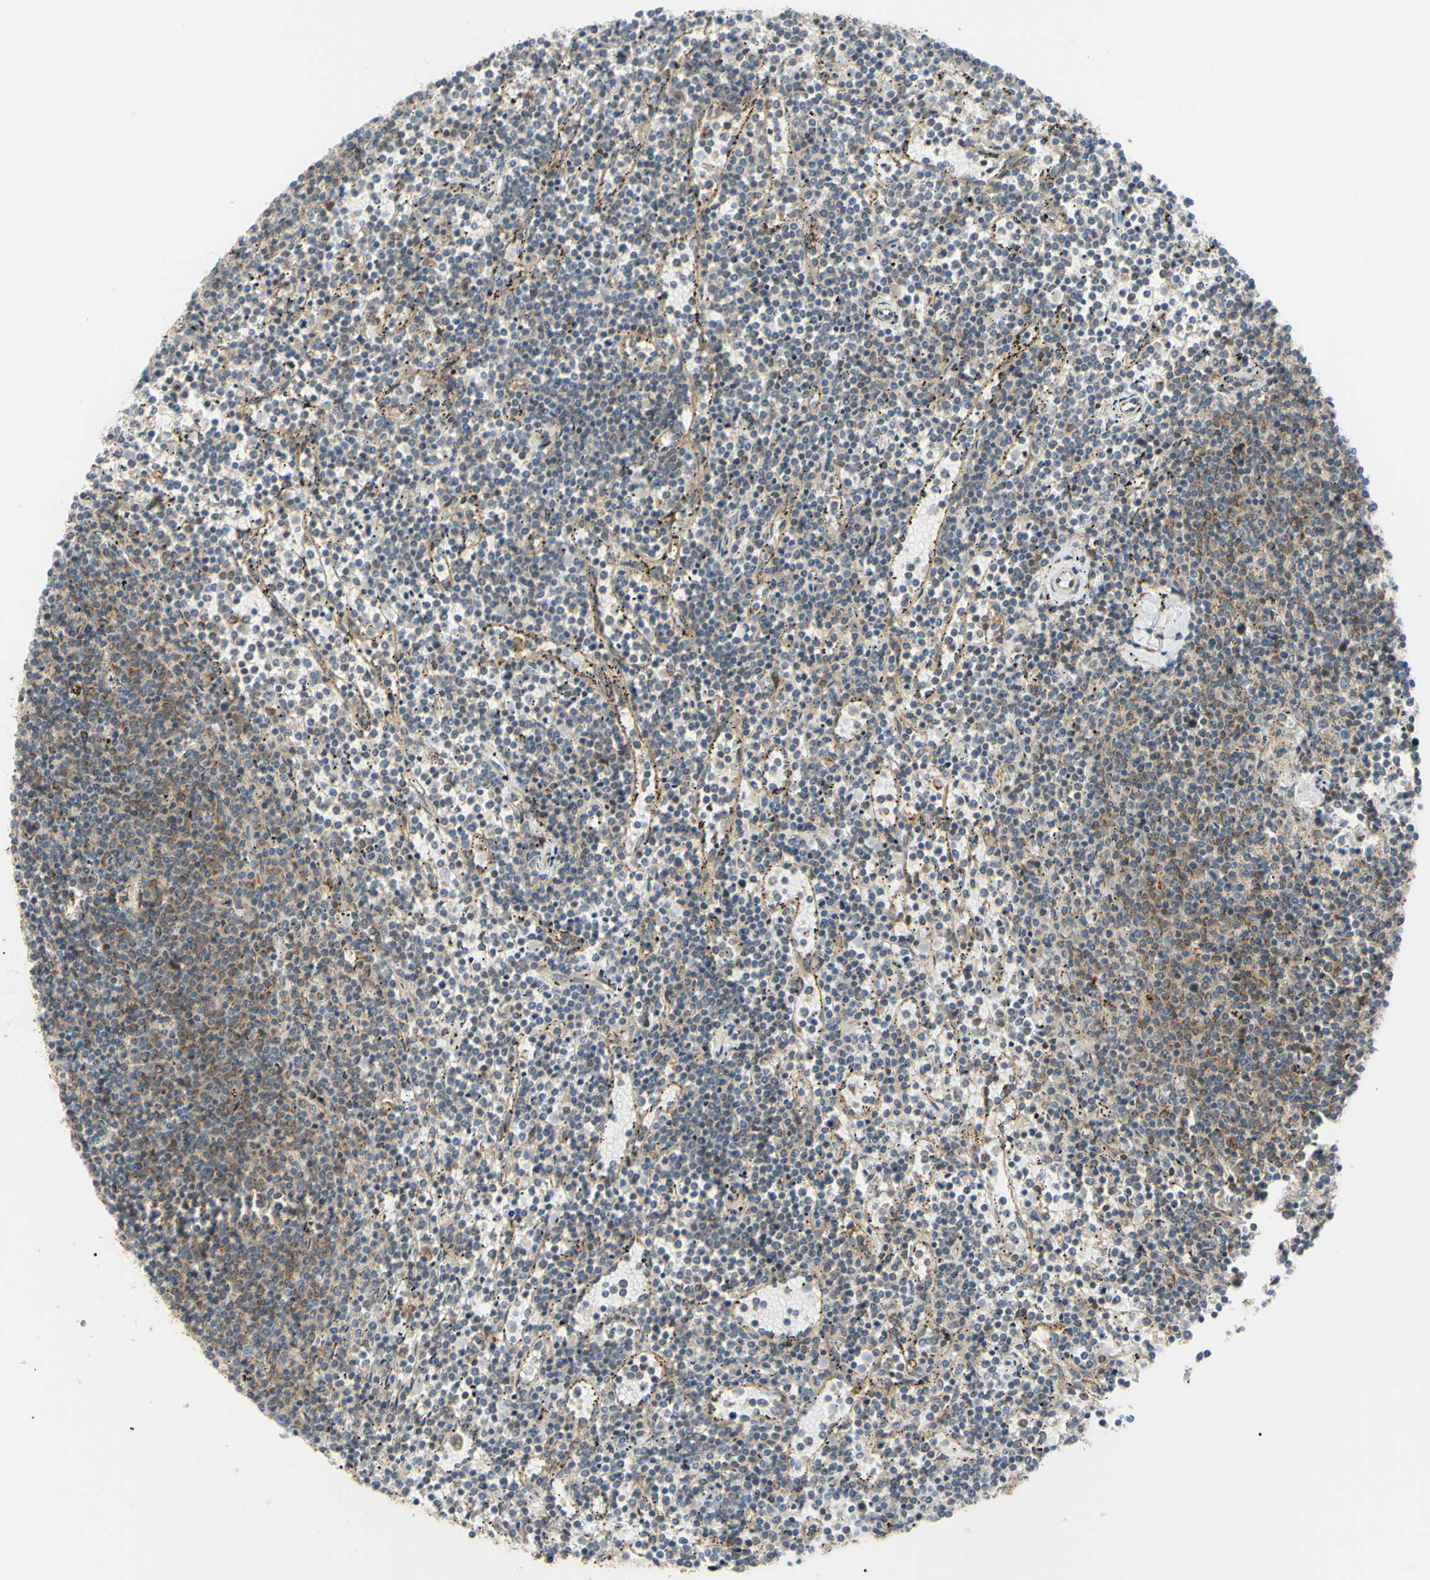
{"staining": {"intensity": "weak", "quantity": "25%-75%", "location": "cytoplasmic/membranous"}, "tissue": "lymphoma", "cell_type": "Tumor cells", "image_type": "cancer", "snomed": [{"axis": "morphology", "description": "Malignant lymphoma, non-Hodgkin's type, Low grade"}, {"axis": "topography", "description": "Spleen"}], "caption": "Protein expression analysis of lymphoma shows weak cytoplasmic/membranous expression in approximately 25%-75% of tumor cells.", "gene": "PRAF2", "patient": {"sex": "female", "age": 50}}